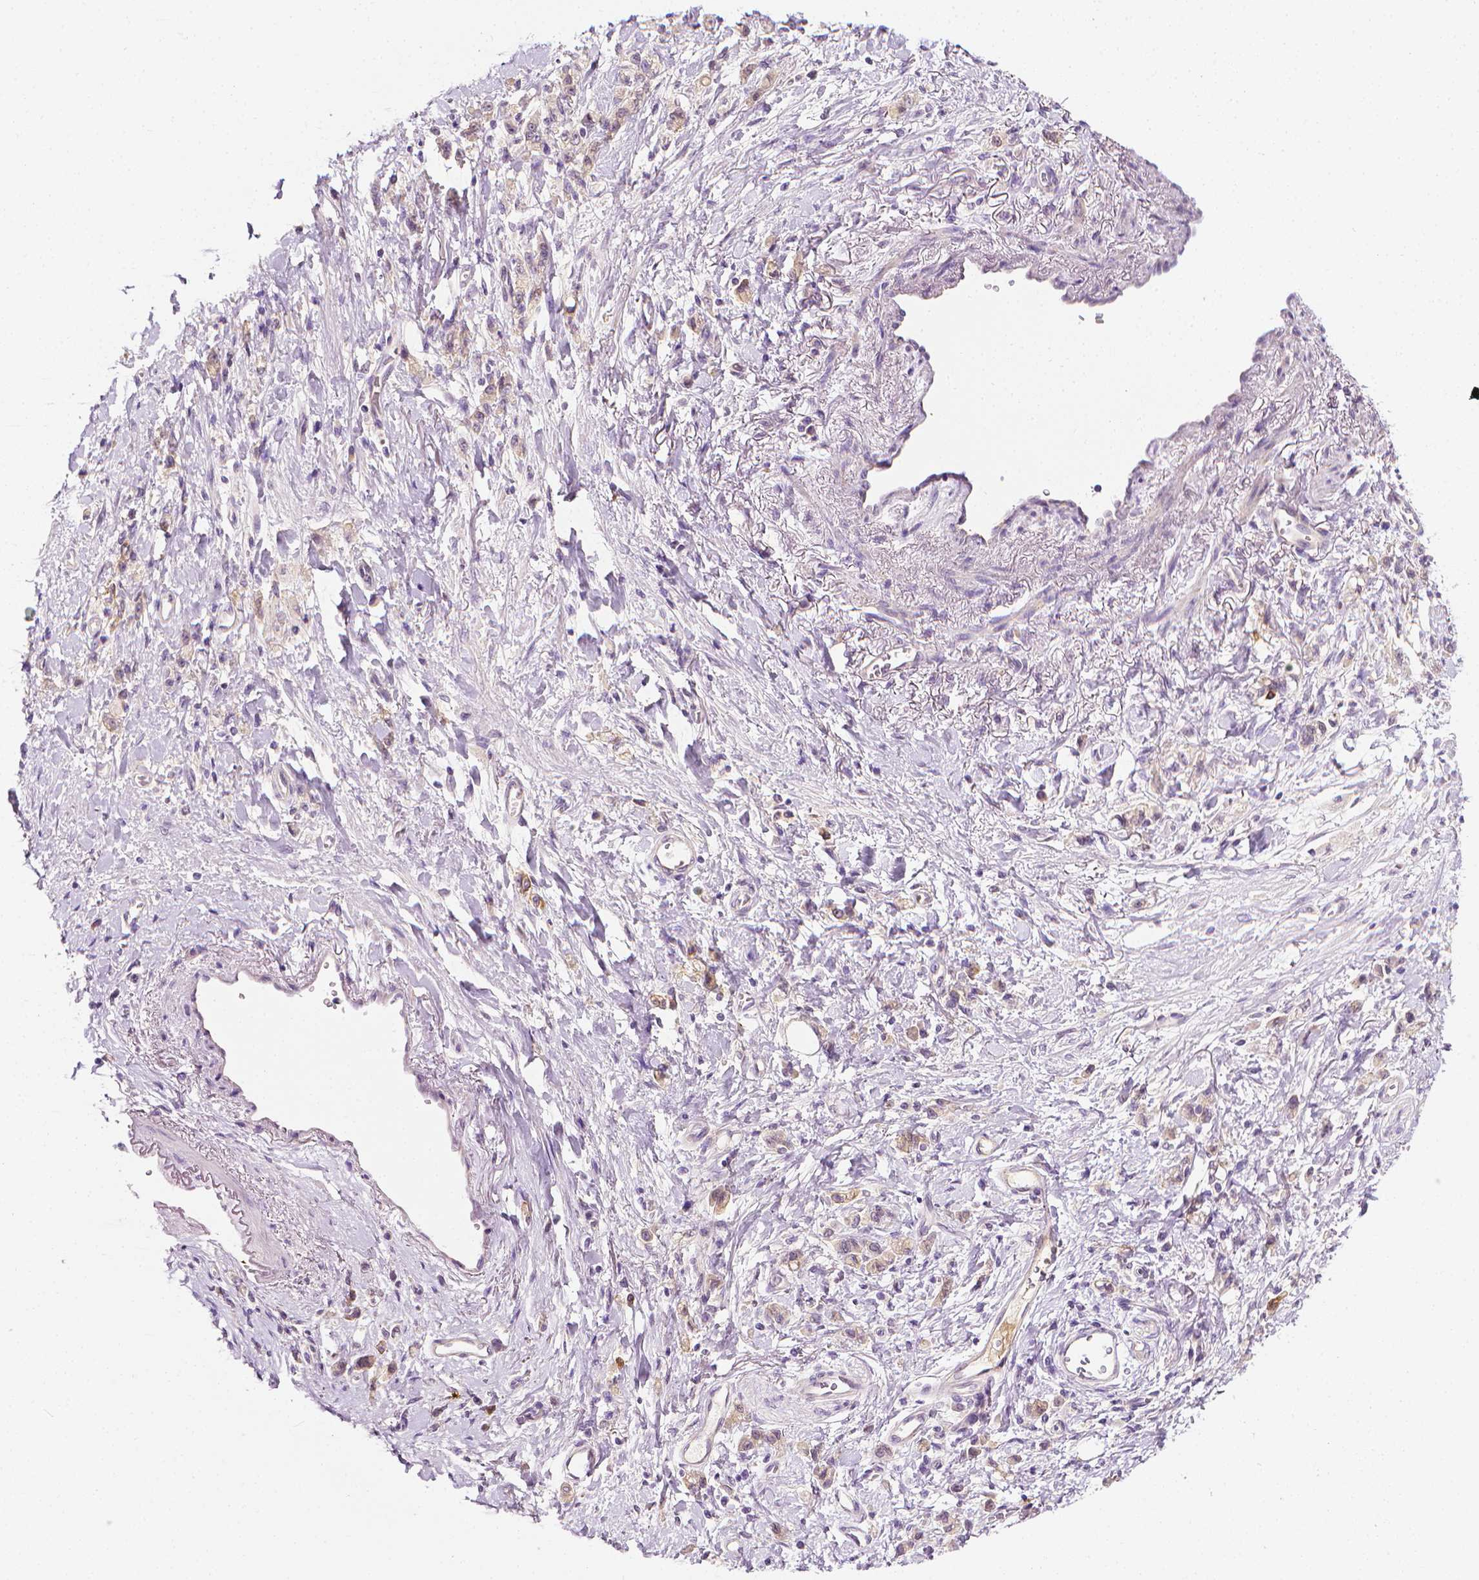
{"staining": {"intensity": "negative", "quantity": "none", "location": "none"}, "tissue": "stomach cancer", "cell_type": "Tumor cells", "image_type": "cancer", "snomed": [{"axis": "morphology", "description": "Adenocarcinoma, NOS"}, {"axis": "topography", "description": "Stomach"}], "caption": "Histopathology image shows no significant protein staining in tumor cells of stomach cancer (adenocarcinoma).", "gene": "MCOLN3", "patient": {"sex": "male", "age": 77}}